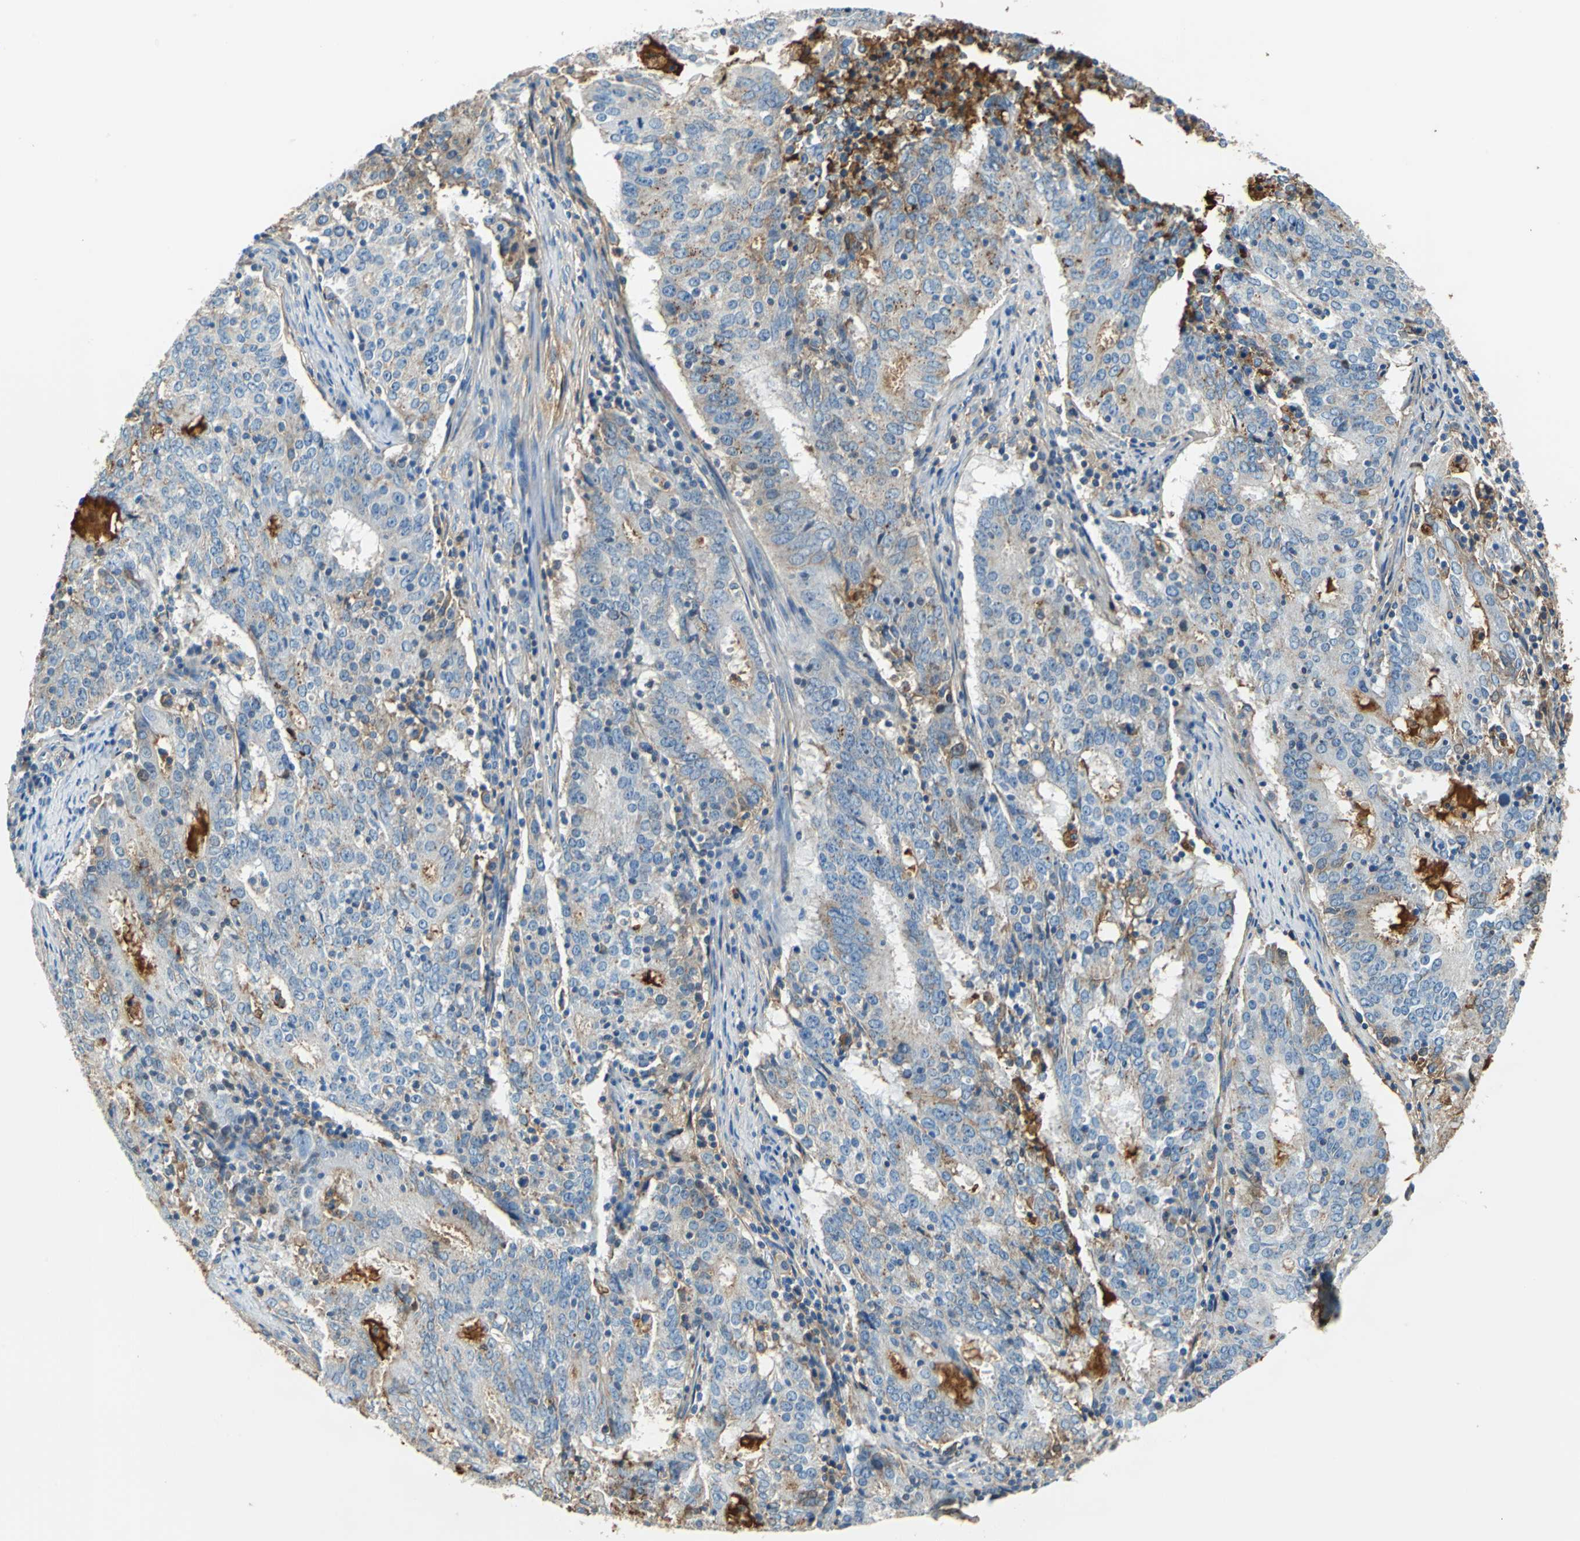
{"staining": {"intensity": "weak", "quantity": "25%-75%", "location": "cytoplasmic/membranous"}, "tissue": "cervical cancer", "cell_type": "Tumor cells", "image_type": "cancer", "snomed": [{"axis": "morphology", "description": "Adenocarcinoma, NOS"}, {"axis": "topography", "description": "Cervix"}], "caption": "This micrograph reveals immunohistochemistry staining of human cervical adenocarcinoma, with low weak cytoplasmic/membranous expression in approximately 25%-75% of tumor cells.", "gene": "ALB", "patient": {"sex": "female", "age": 44}}